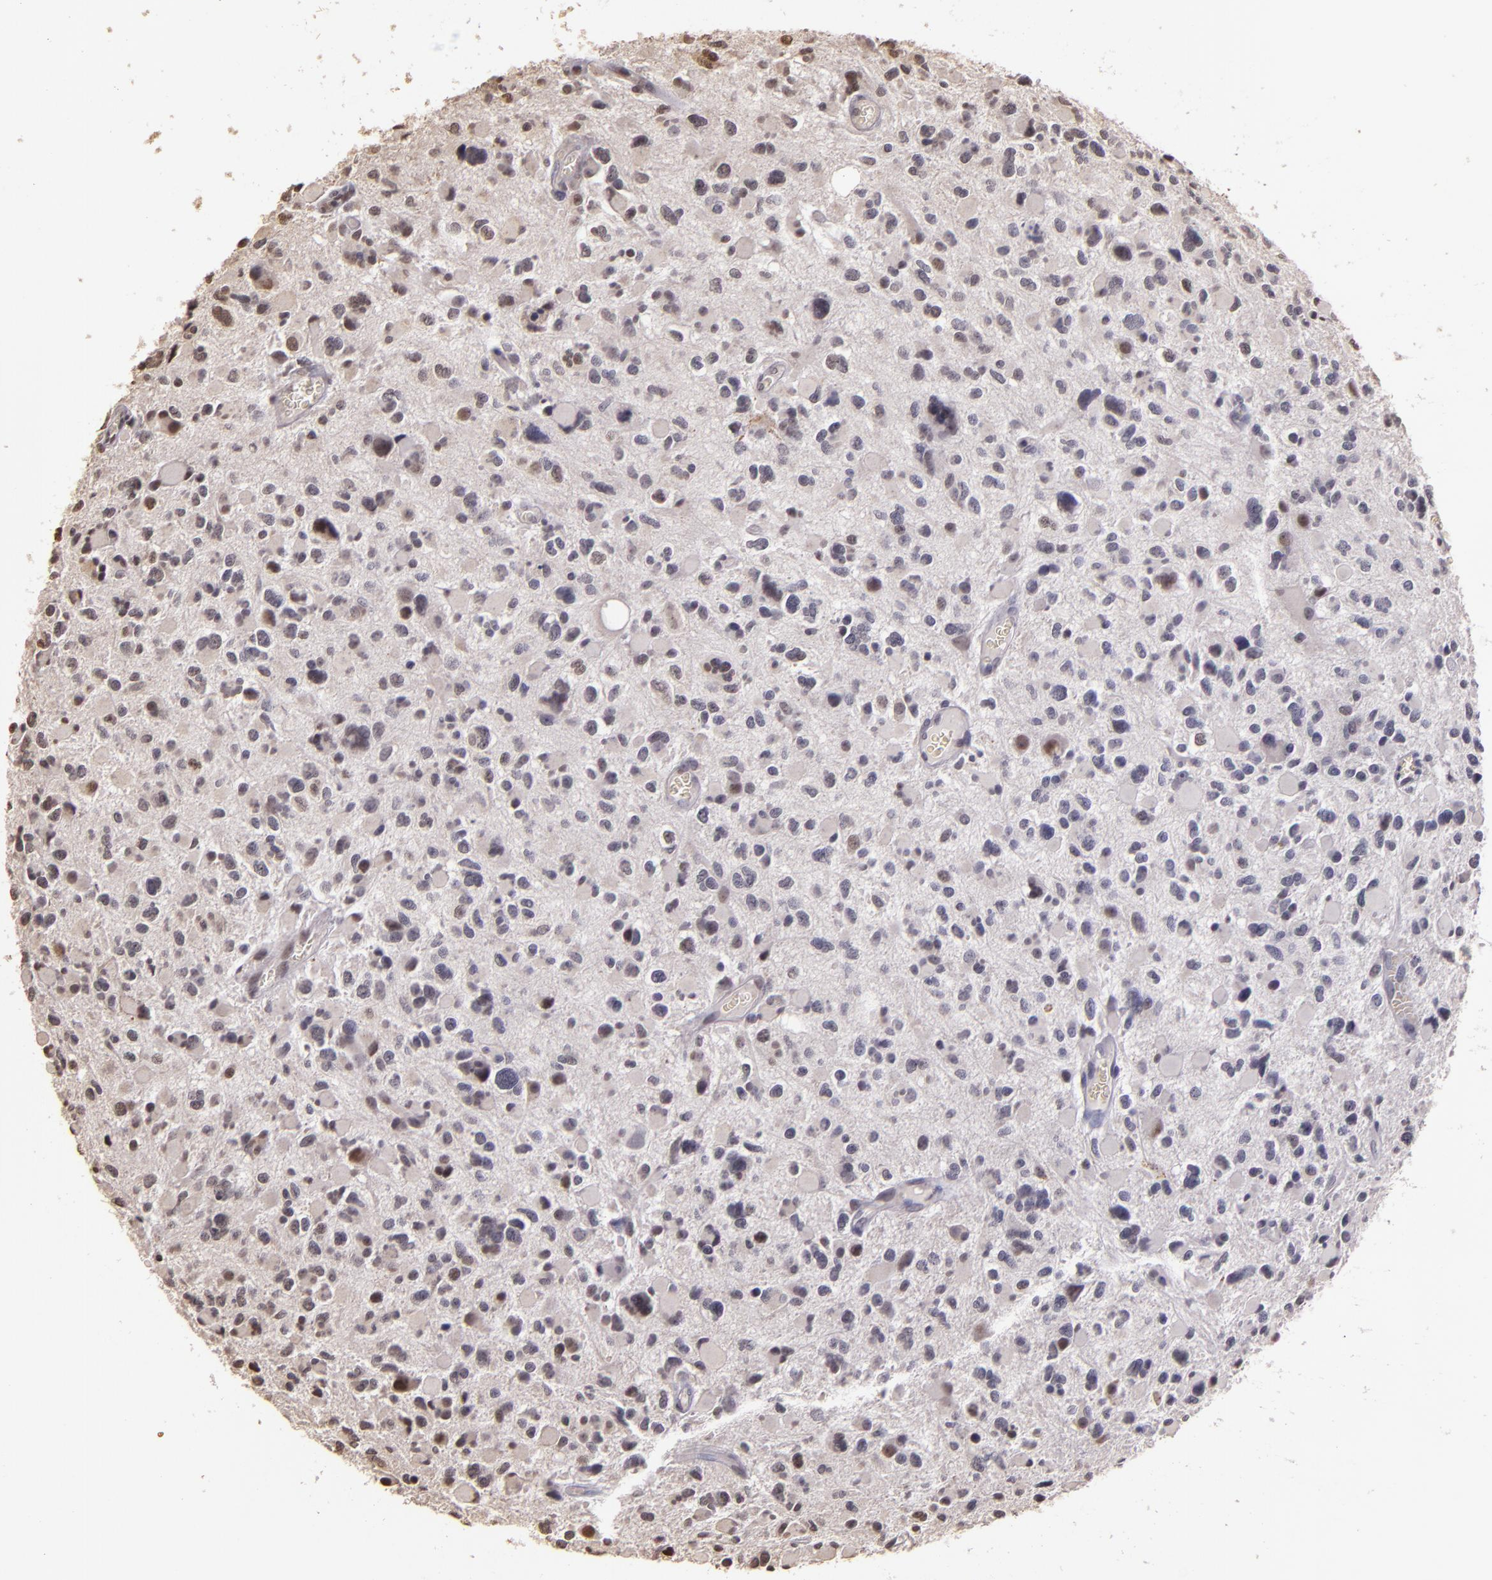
{"staining": {"intensity": "weak", "quantity": "<25%", "location": "cytoplasmic/membranous,nuclear"}, "tissue": "glioma", "cell_type": "Tumor cells", "image_type": "cancer", "snomed": [{"axis": "morphology", "description": "Glioma, malignant, High grade"}, {"axis": "topography", "description": "Brain"}], "caption": "Tumor cells are negative for brown protein staining in glioma.", "gene": "CUL1", "patient": {"sex": "female", "age": 37}}